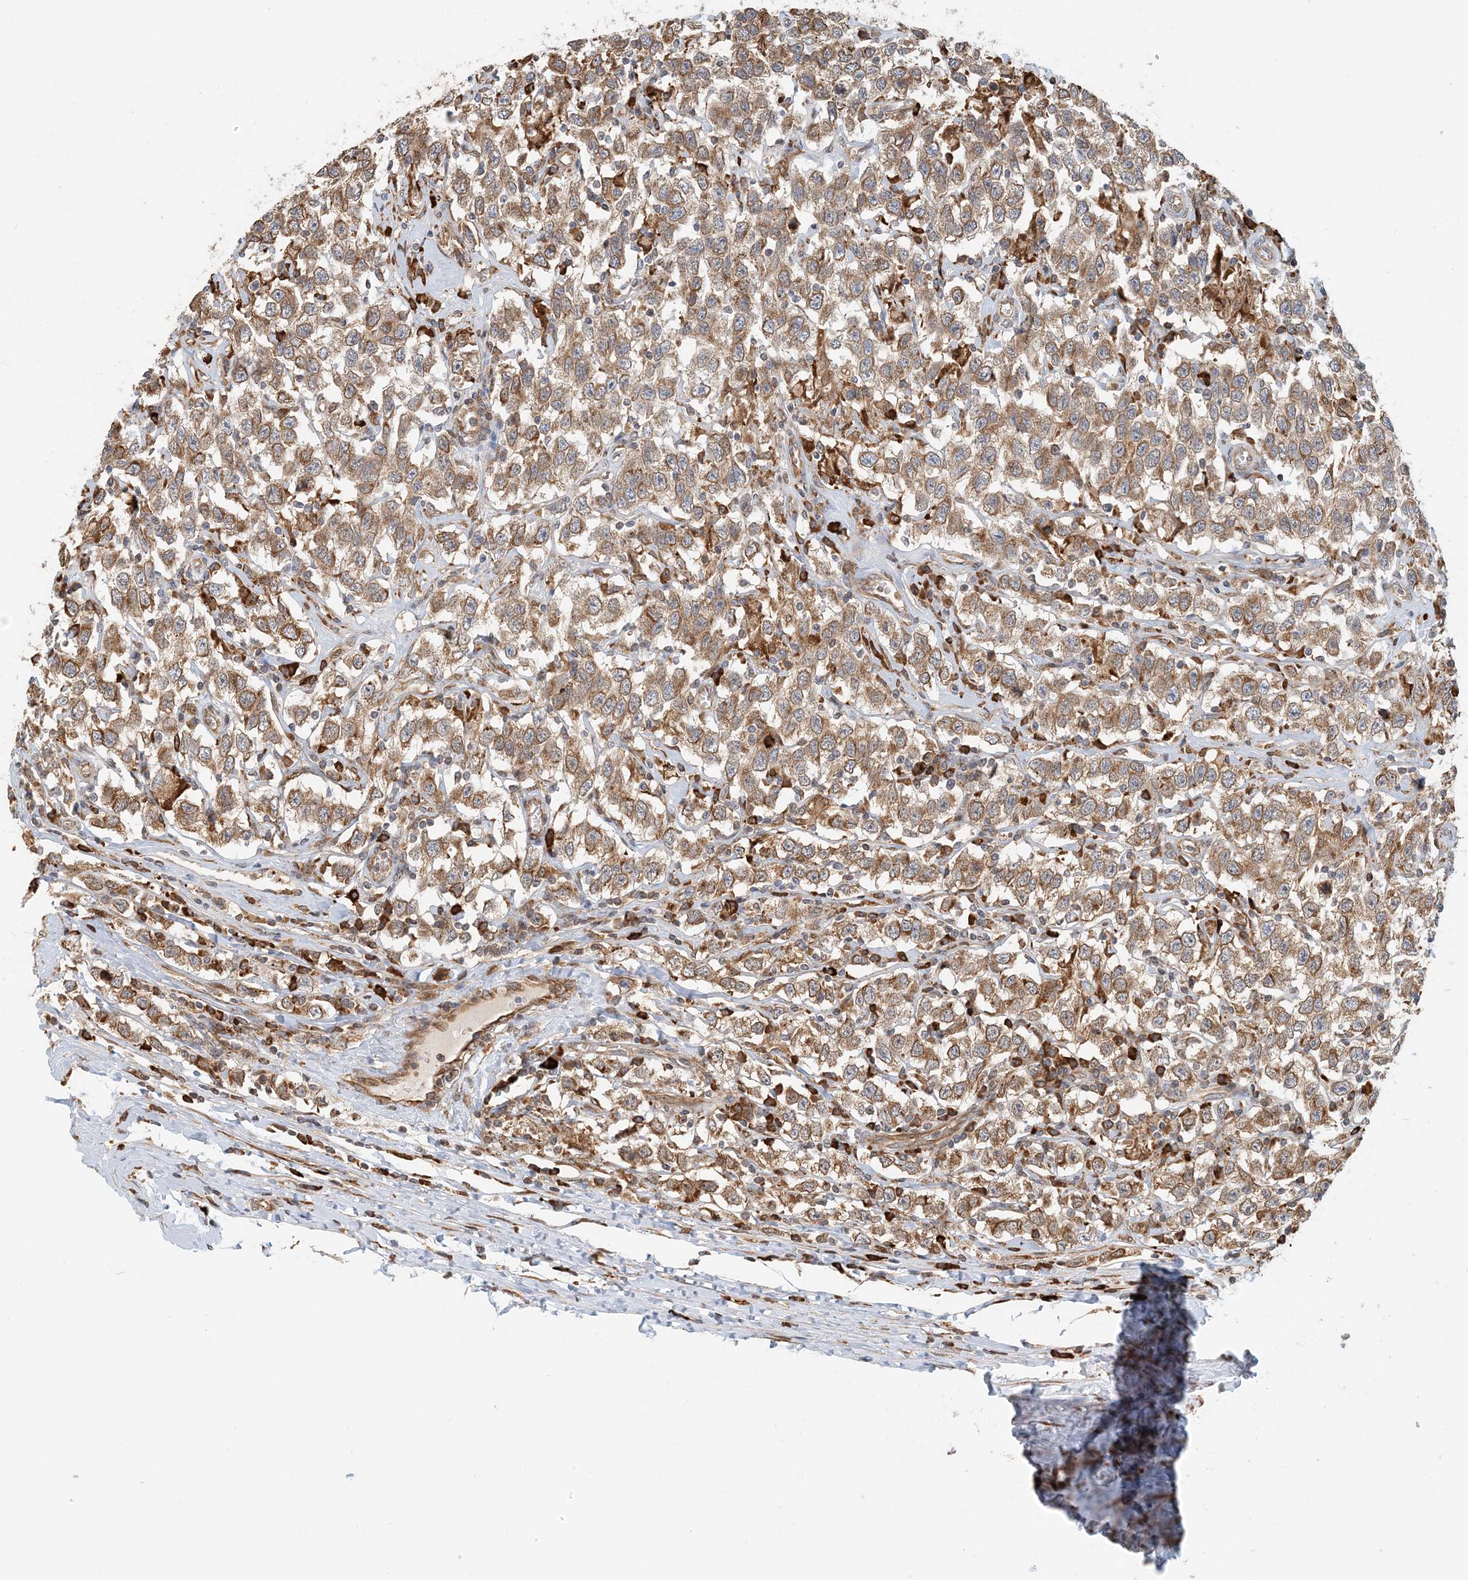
{"staining": {"intensity": "moderate", "quantity": ">75%", "location": "cytoplasmic/membranous"}, "tissue": "testis cancer", "cell_type": "Tumor cells", "image_type": "cancer", "snomed": [{"axis": "morphology", "description": "Seminoma, NOS"}, {"axis": "topography", "description": "Testis"}], "caption": "Immunohistochemistry (IHC) (DAB (3,3'-diaminobenzidine)) staining of human seminoma (testis) reveals moderate cytoplasmic/membranous protein expression in about >75% of tumor cells. Nuclei are stained in blue.", "gene": "HNMT", "patient": {"sex": "male", "age": 41}}